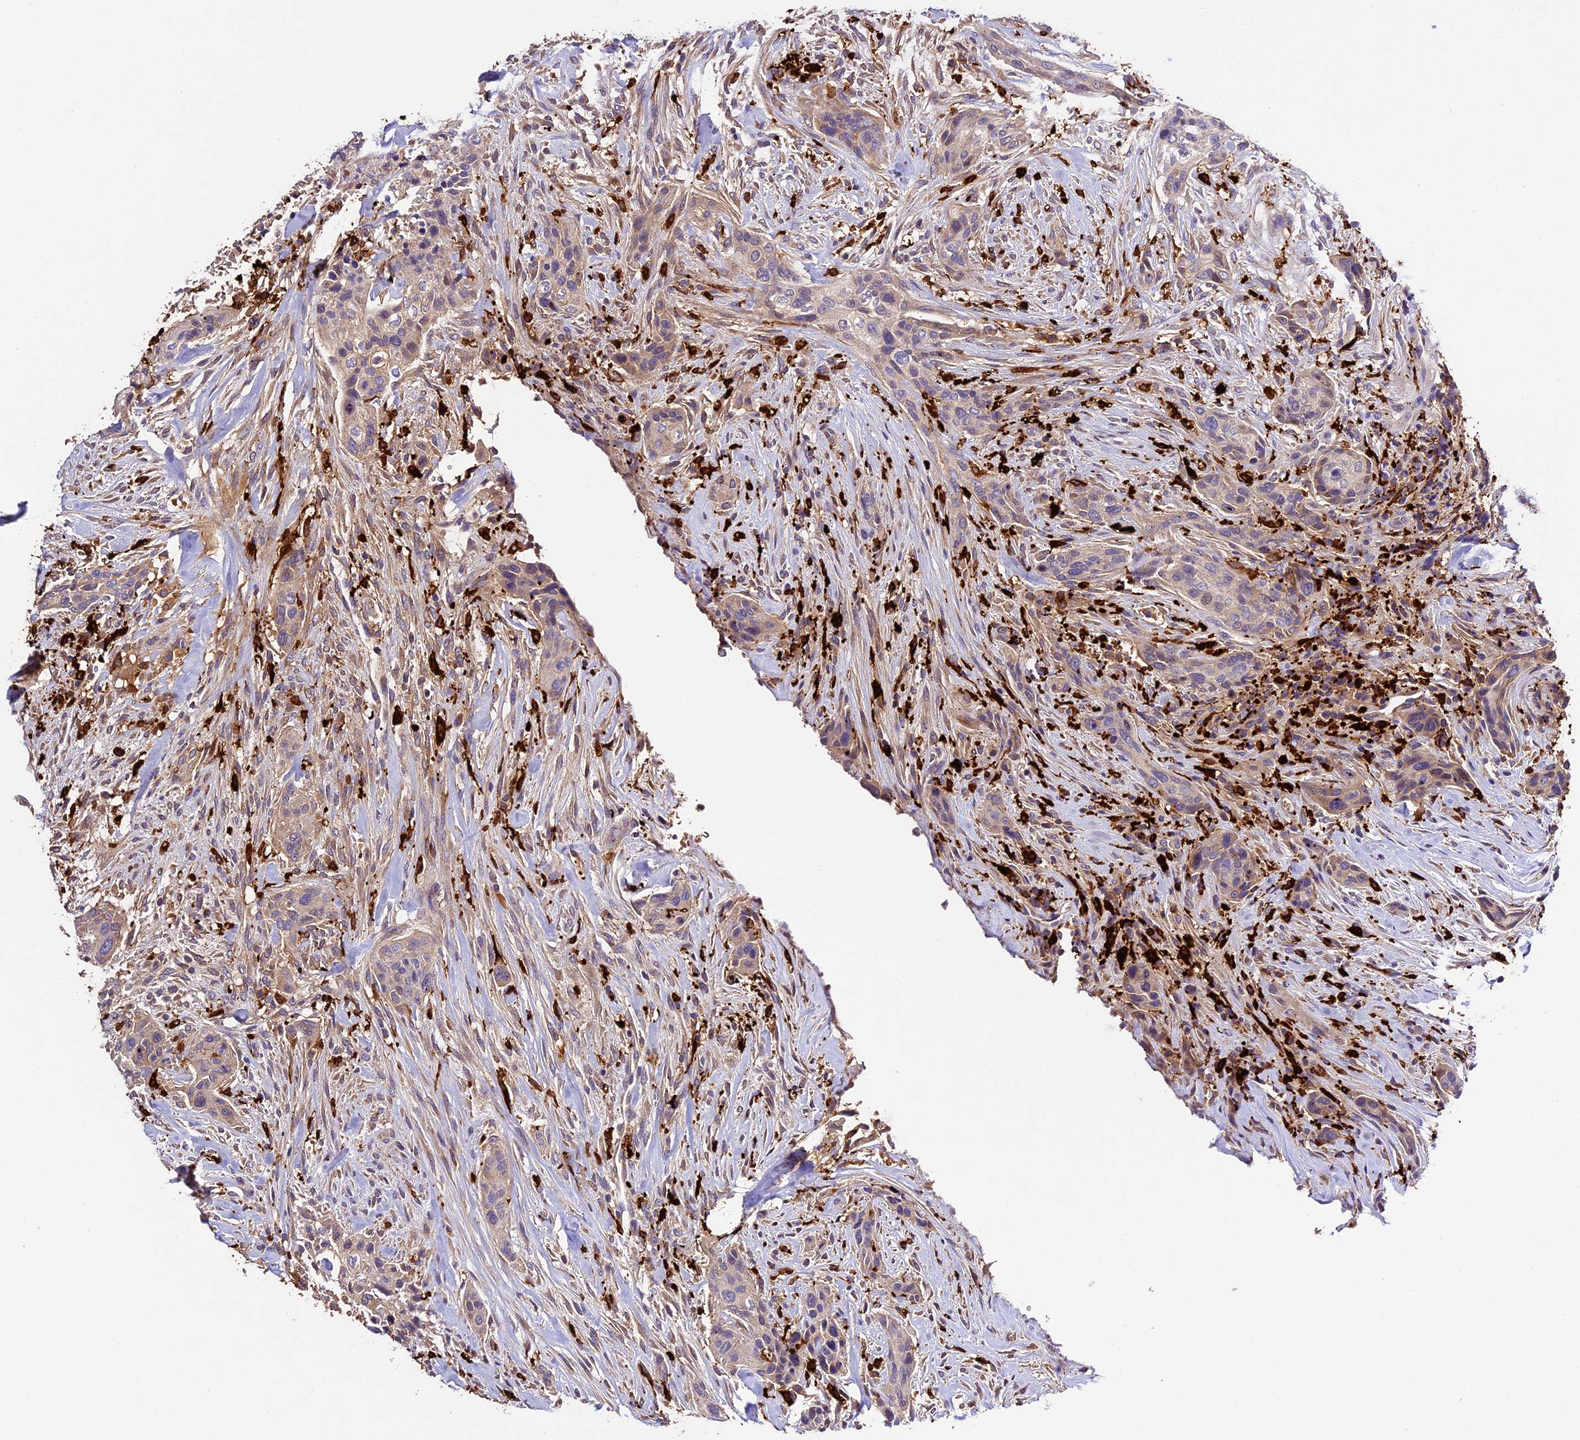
{"staining": {"intensity": "weak", "quantity": "25%-75%", "location": "cytoplasmic/membranous"}, "tissue": "urothelial cancer", "cell_type": "Tumor cells", "image_type": "cancer", "snomed": [{"axis": "morphology", "description": "Urothelial carcinoma, High grade"}, {"axis": "topography", "description": "Urinary bladder"}], "caption": "Human urothelial carcinoma (high-grade) stained for a protein (brown) shows weak cytoplasmic/membranous positive expression in about 25%-75% of tumor cells.", "gene": "CILP2", "patient": {"sex": "male", "age": 35}}